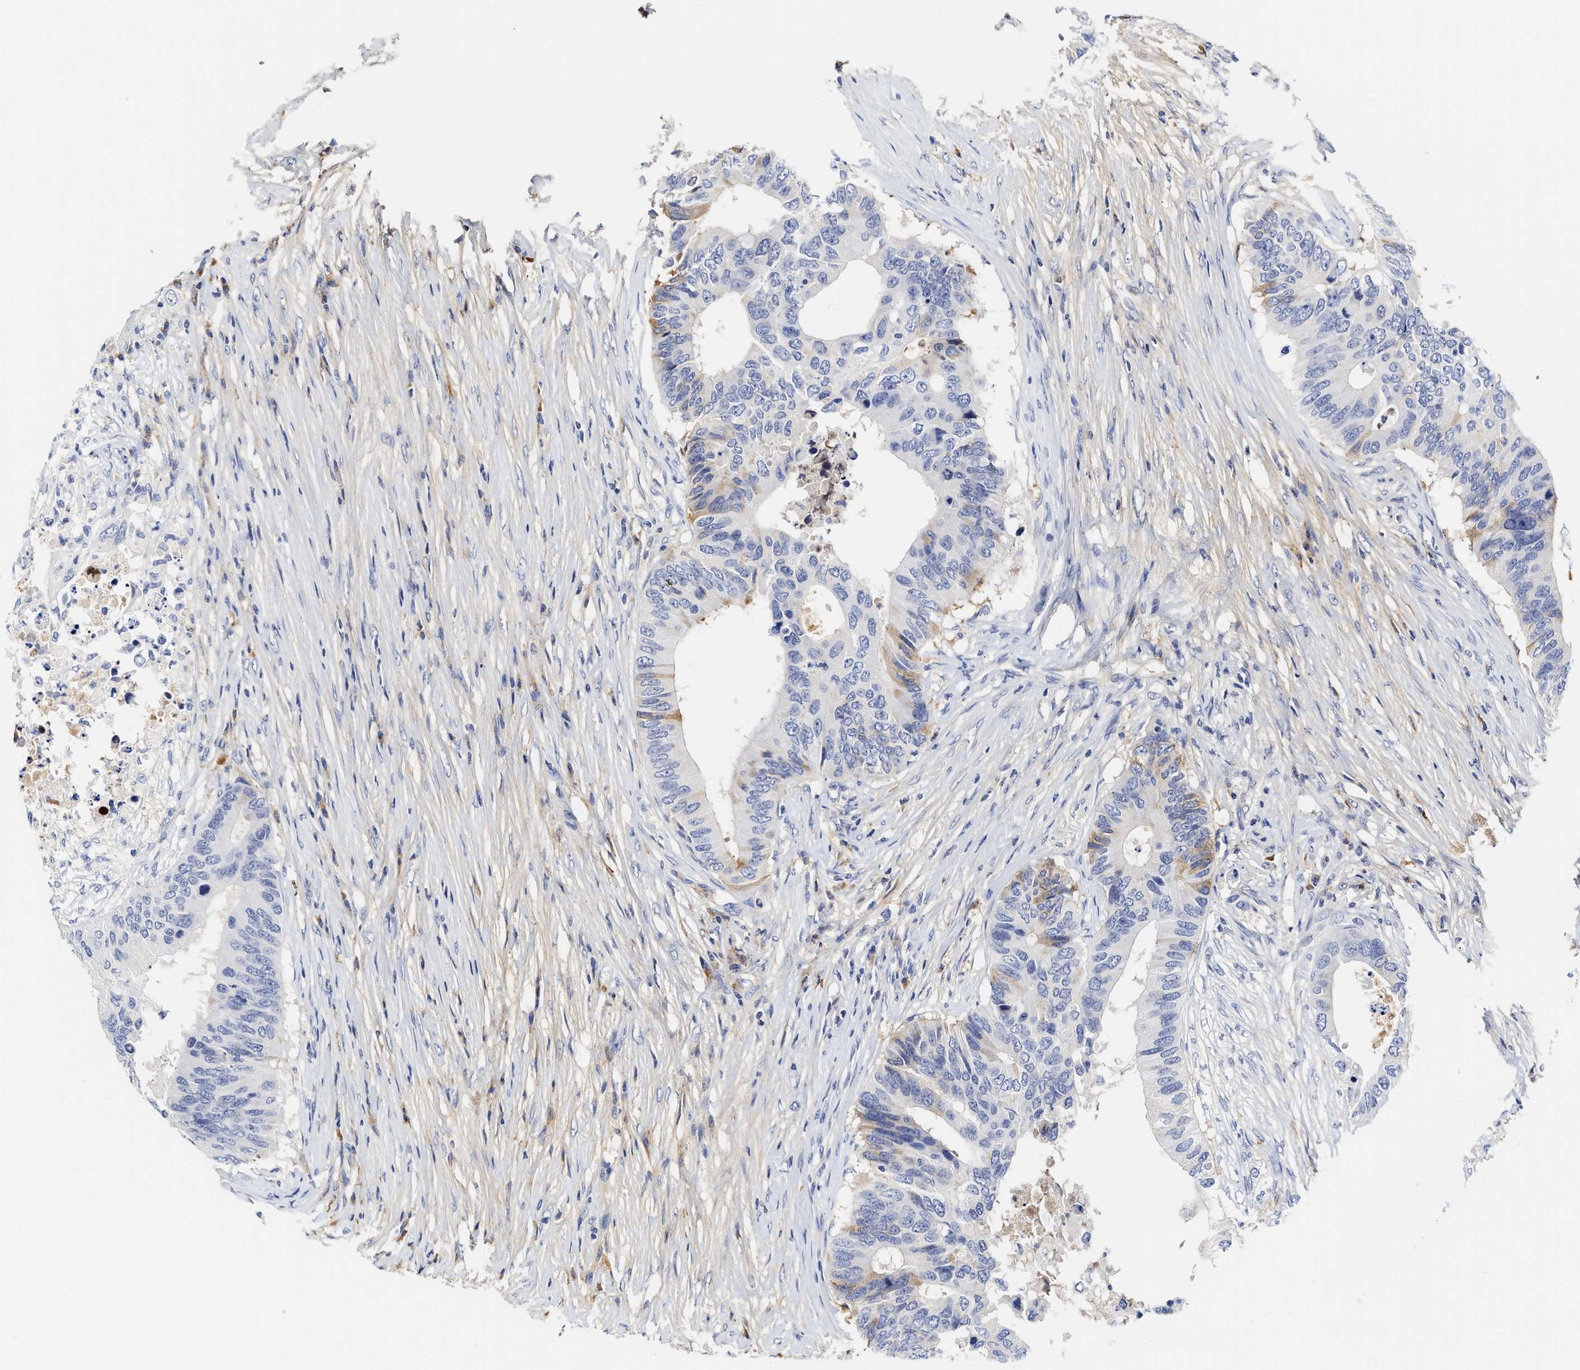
{"staining": {"intensity": "weak", "quantity": "<25%", "location": "cytoplasmic/membranous"}, "tissue": "colorectal cancer", "cell_type": "Tumor cells", "image_type": "cancer", "snomed": [{"axis": "morphology", "description": "Adenocarcinoma, NOS"}, {"axis": "topography", "description": "Colon"}], "caption": "Tumor cells are negative for protein expression in human colorectal cancer (adenocarcinoma). (DAB immunohistochemistry visualized using brightfield microscopy, high magnification).", "gene": "C2", "patient": {"sex": "male", "age": 71}}